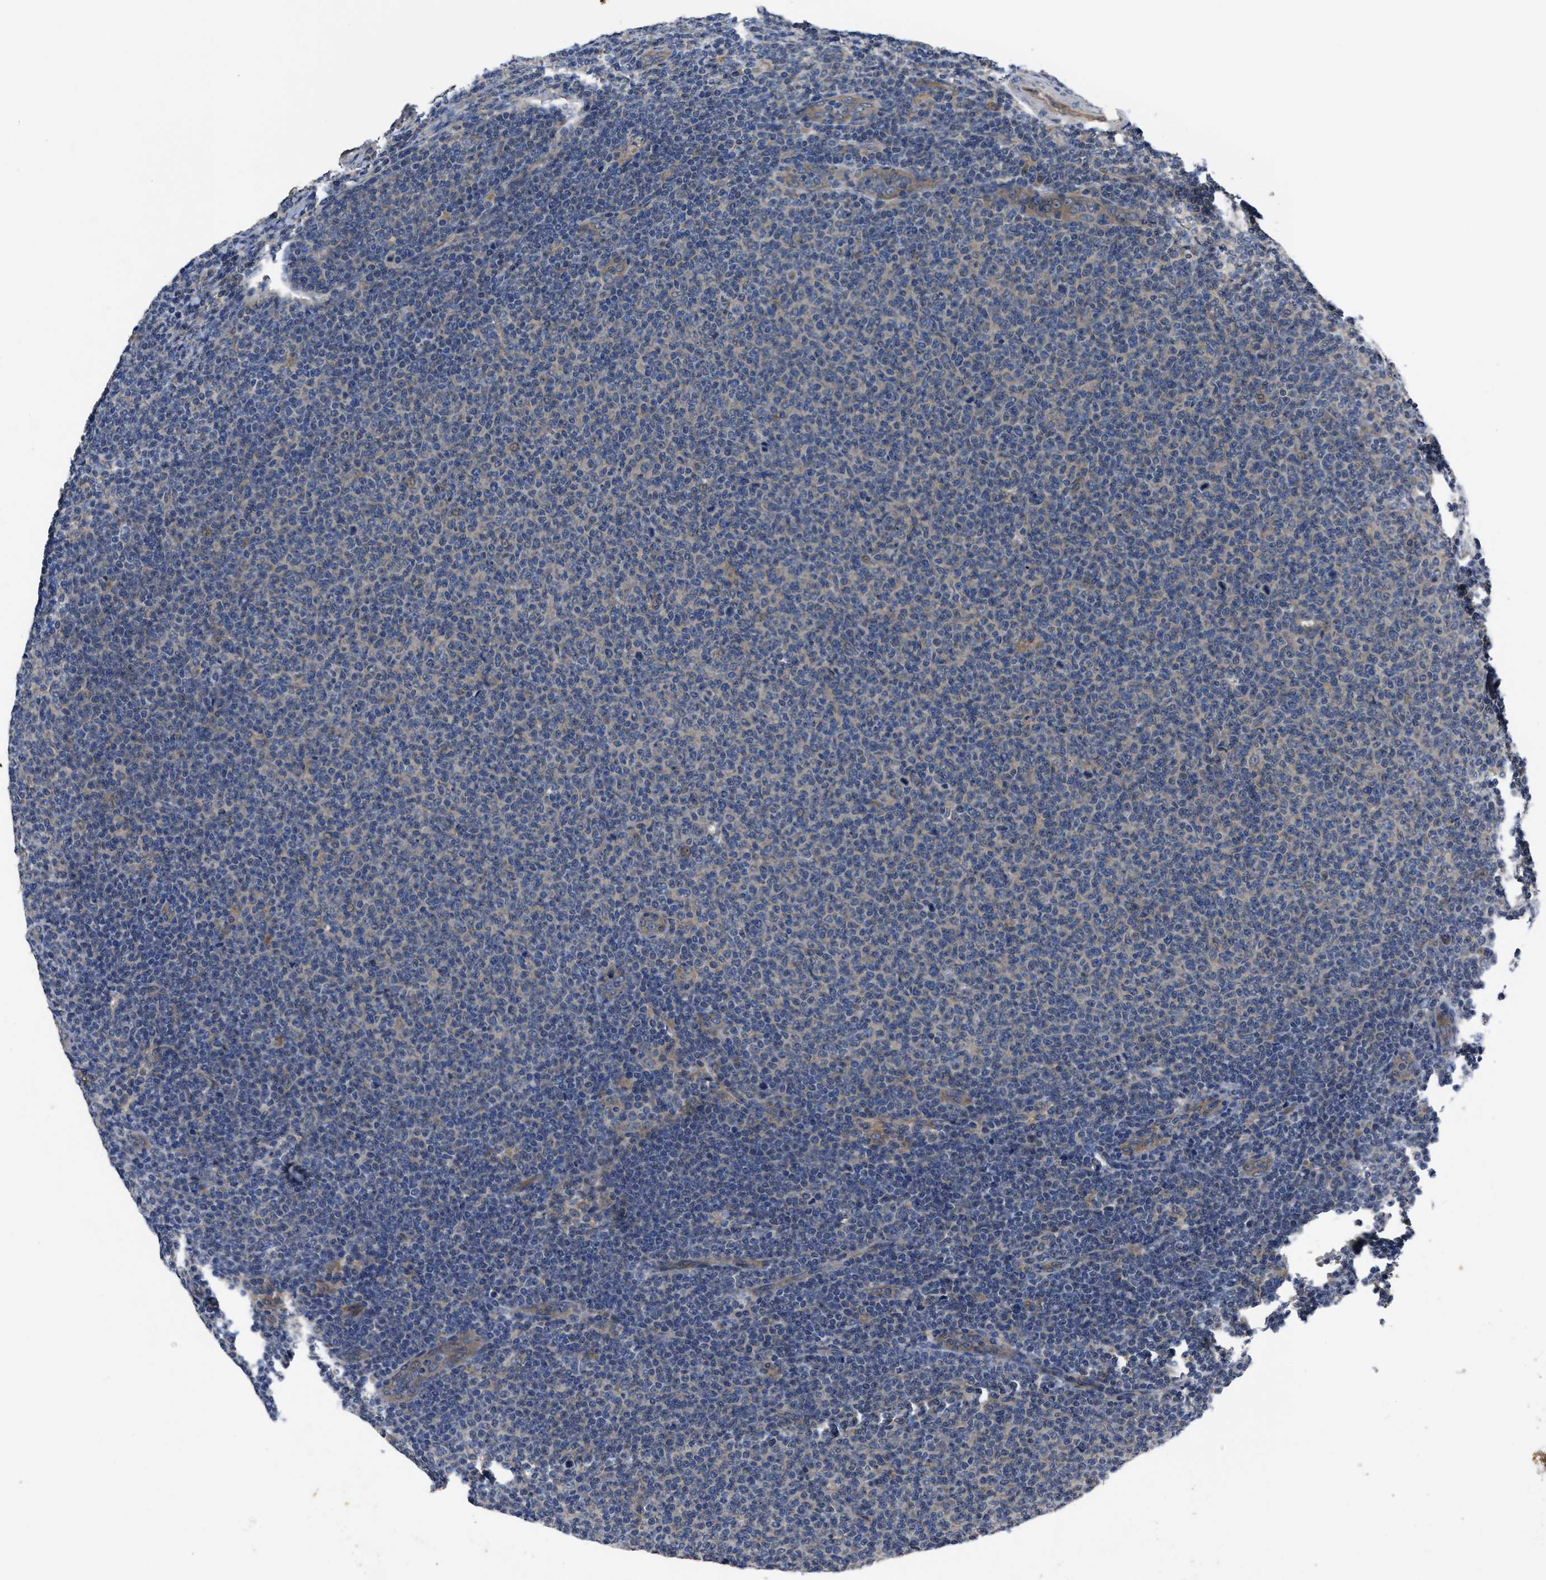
{"staining": {"intensity": "negative", "quantity": "none", "location": "none"}, "tissue": "lymphoma", "cell_type": "Tumor cells", "image_type": "cancer", "snomed": [{"axis": "morphology", "description": "Malignant lymphoma, non-Hodgkin's type, Low grade"}, {"axis": "topography", "description": "Lymph node"}], "caption": "An immunohistochemistry (IHC) photomicrograph of lymphoma is shown. There is no staining in tumor cells of lymphoma.", "gene": "ERC1", "patient": {"sex": "male", "age": 66}}